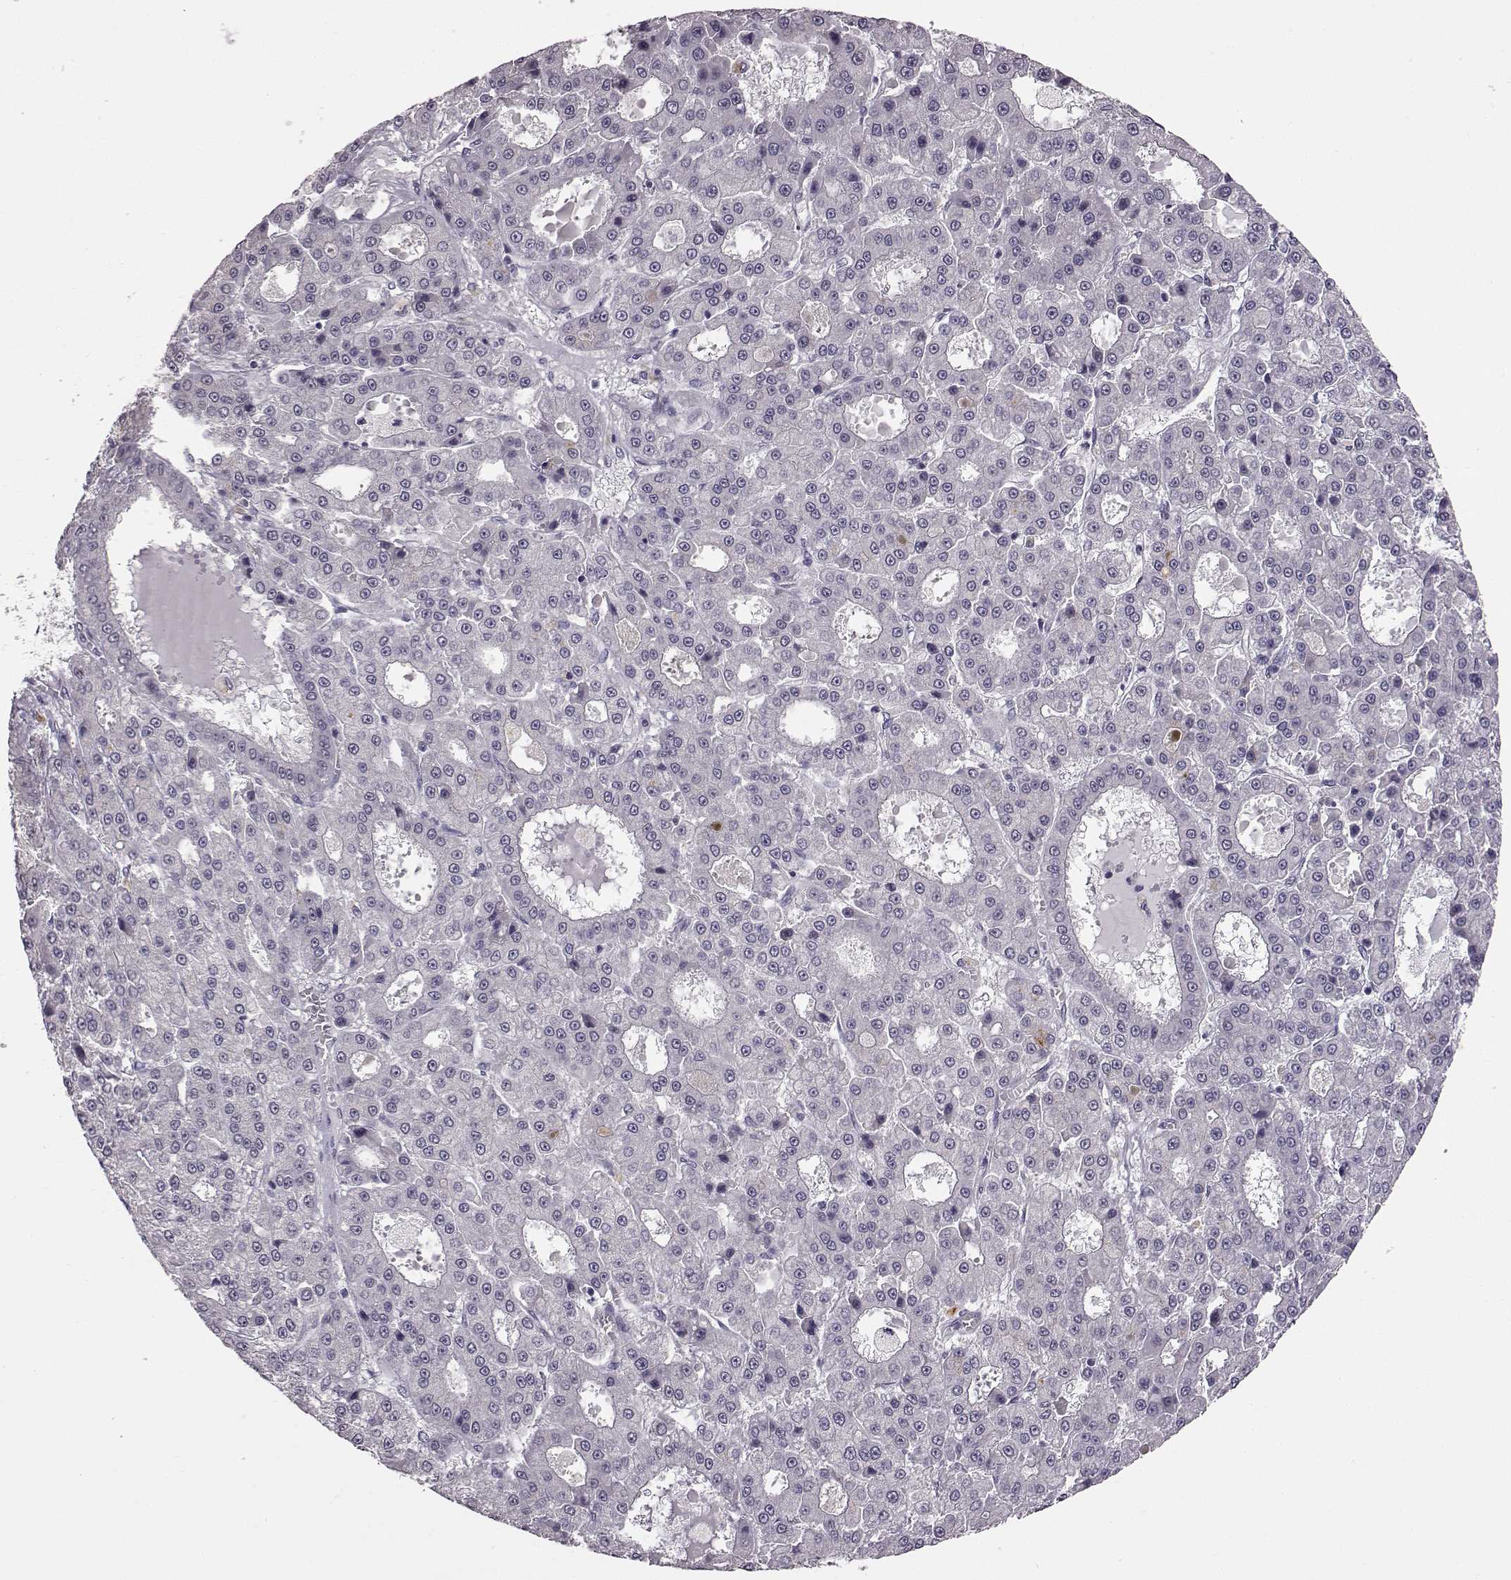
{"staining": {"intensity": "negative", "quantity": "none", "location": "none"}, "tissue": "liver cancer", "cell_type": "Tumor cells", "image_type": "cancer", "snomed": [{"axis": "morphology", "description": "Carcinoma, Hepatocellular, NOS"}, {"axis": "topography", "description": "Liver"}], "caption": "This is an immunohistochemistry (IHC) histopathology image of hepatocellular carcinoma (liver). There is no expression in tumor cells.", "gene": "C10orf62", "patient": {"sex": "male", "age": 70}}